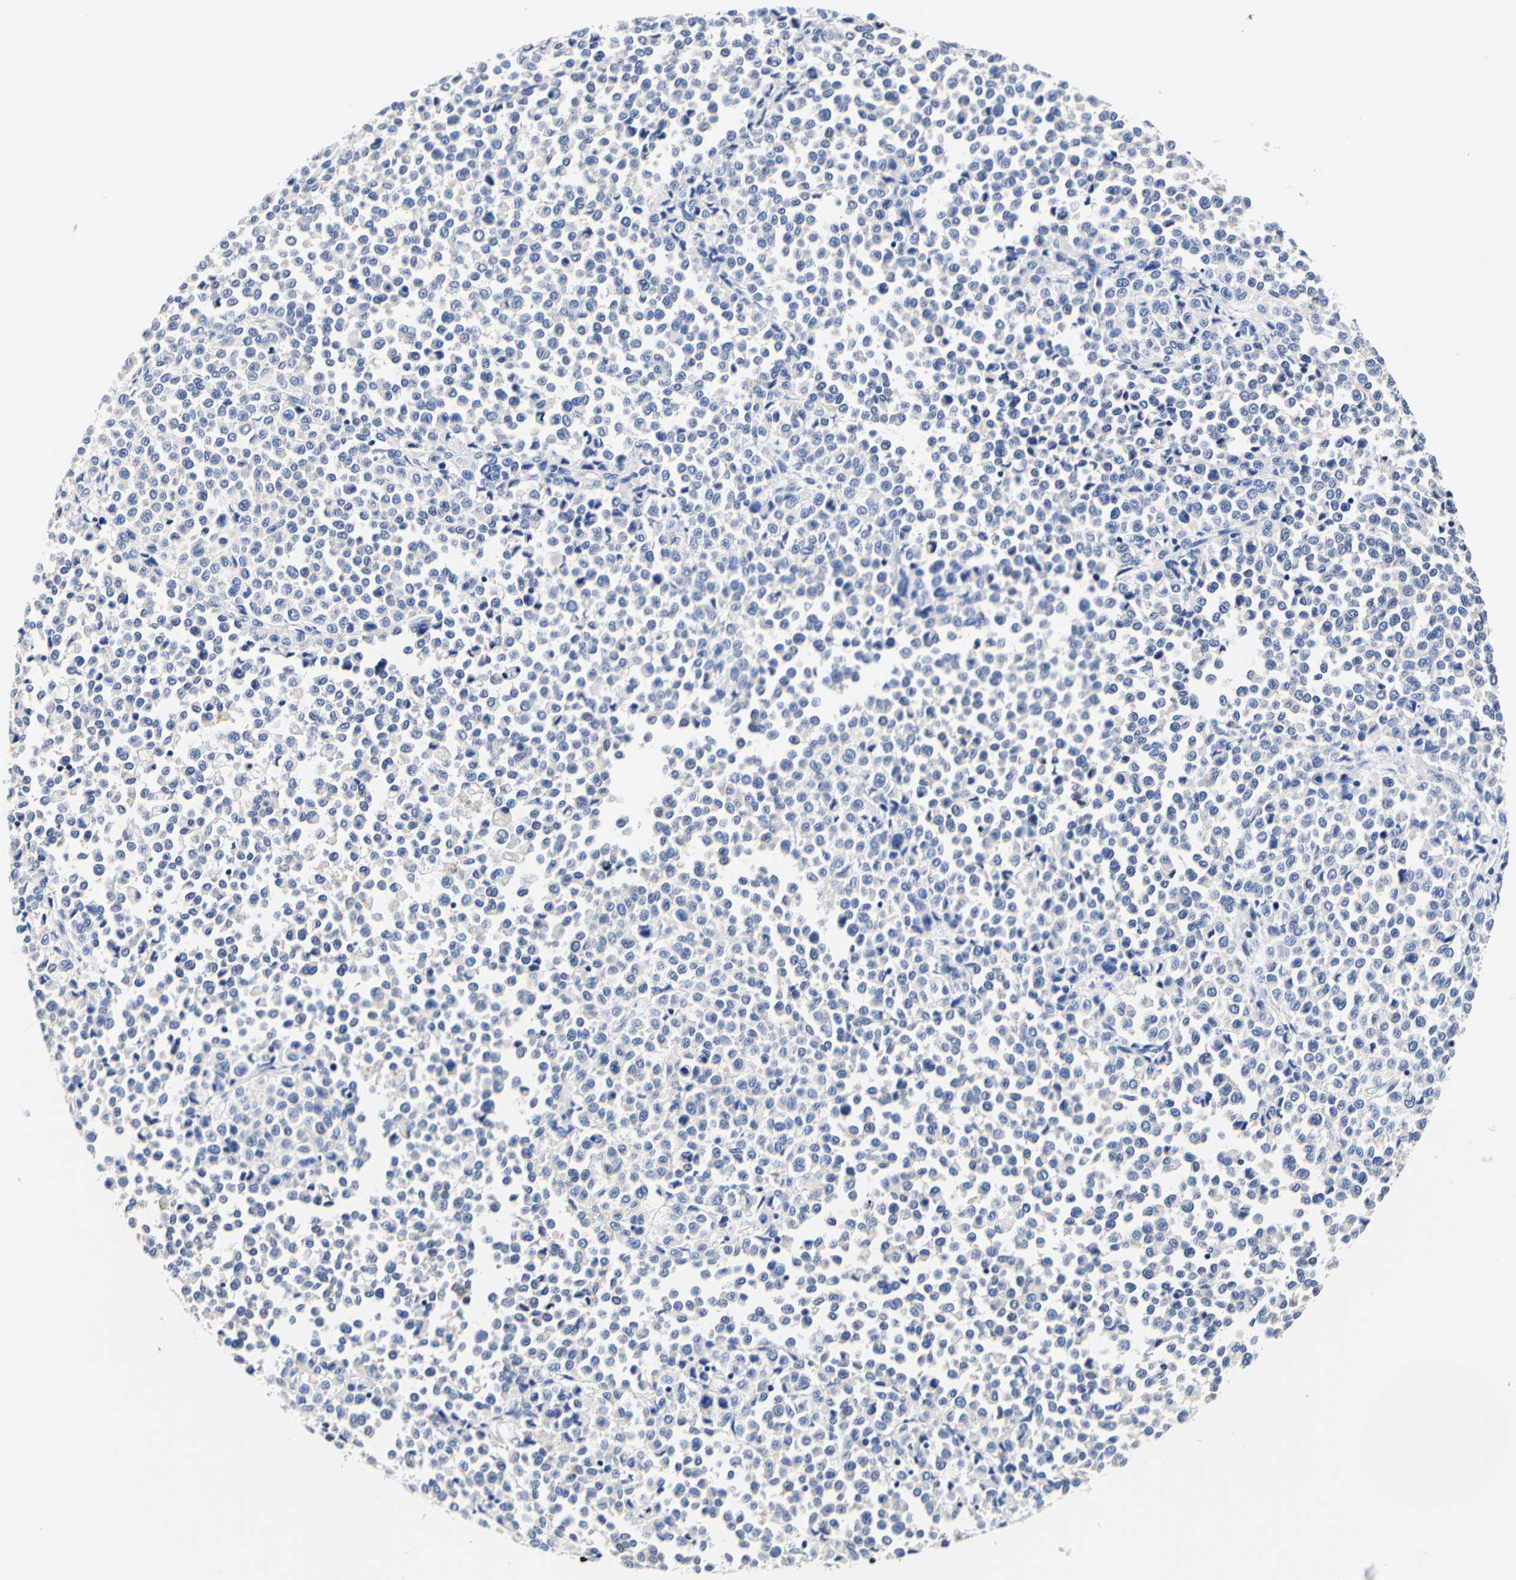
{"staining": {"intensity": "negative", "quantity": "none", "location": "none"}, "tissue": "melanoma", "cell_type": "Tumor cells", "image_type": "cancer", "snomed": [{"axis": "morphology", "description": "Malignant melanoma, Metastatic site"}, {"axis": "topography", "description": "Pancreas"}], "caption": "A micrograph of human melanoma is negative for staining in tumor cells. (DAB (3,3'-diaminobenzidine) immunohistochemistry (IHC) with hematoxylin counter stain).", "gene": "CAMK4", "patient": {"sex": "female", "age": 30}}